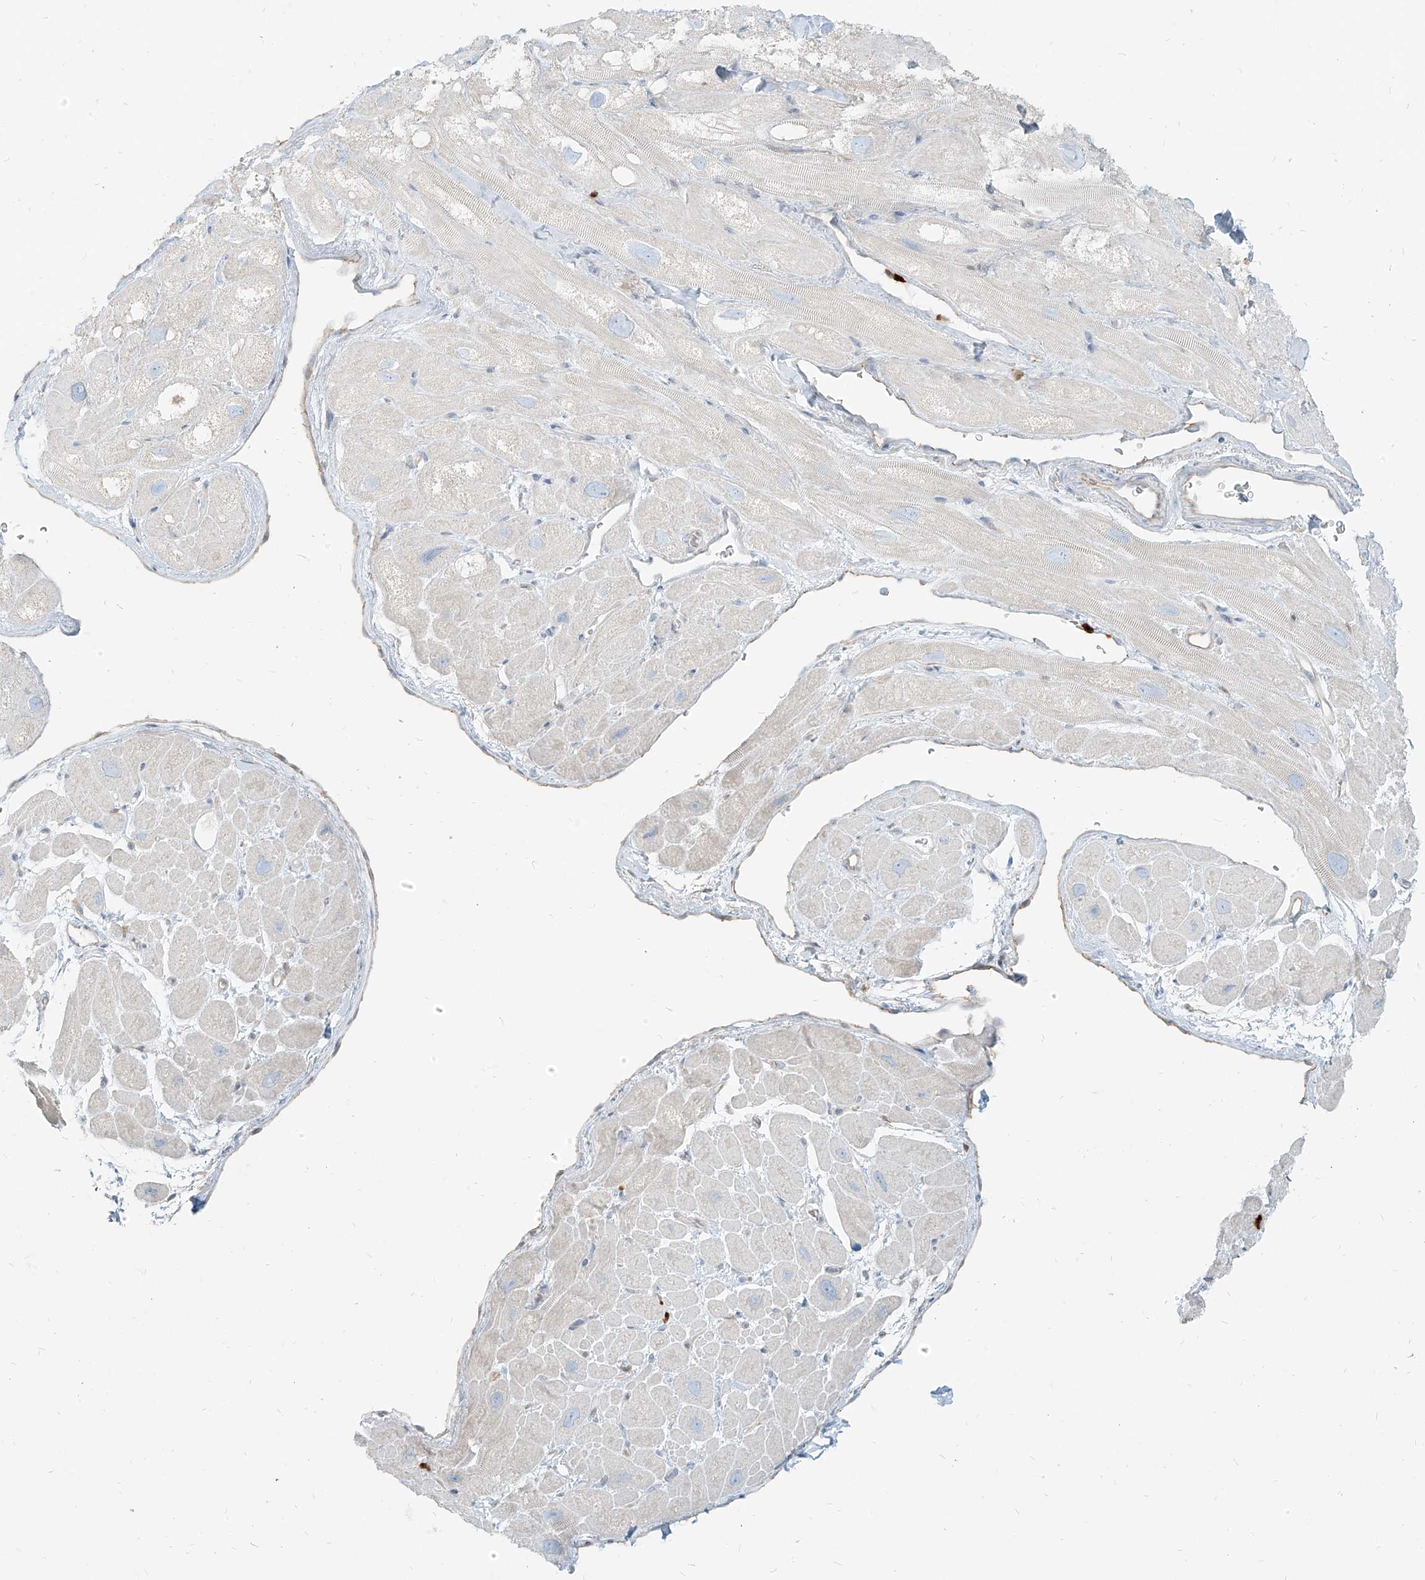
{"staining": {"intensity": "negative", "quantity": "none", "location": "none"}, "tissue": "heart muscle", "cell_type": "Cardiomyocytes", "image_type": "normal", "snomed": [{"axis": "morphology", "description": "Normal tissue, NOS"}, {"axis": "topography", "description": "Heart"}], "caption": "This photomicrograph is of unremarkable heart muscle stained with immunohistochemistry to label a protein in brown with the nuclei are counter-stained blue. There is no staining in cardiomyocytes. (Immunohistochemistry (ihc), brightfield microscopy, high magnification).", "gene": "PGD", "patient": {"sex": "male", "age": 49}}